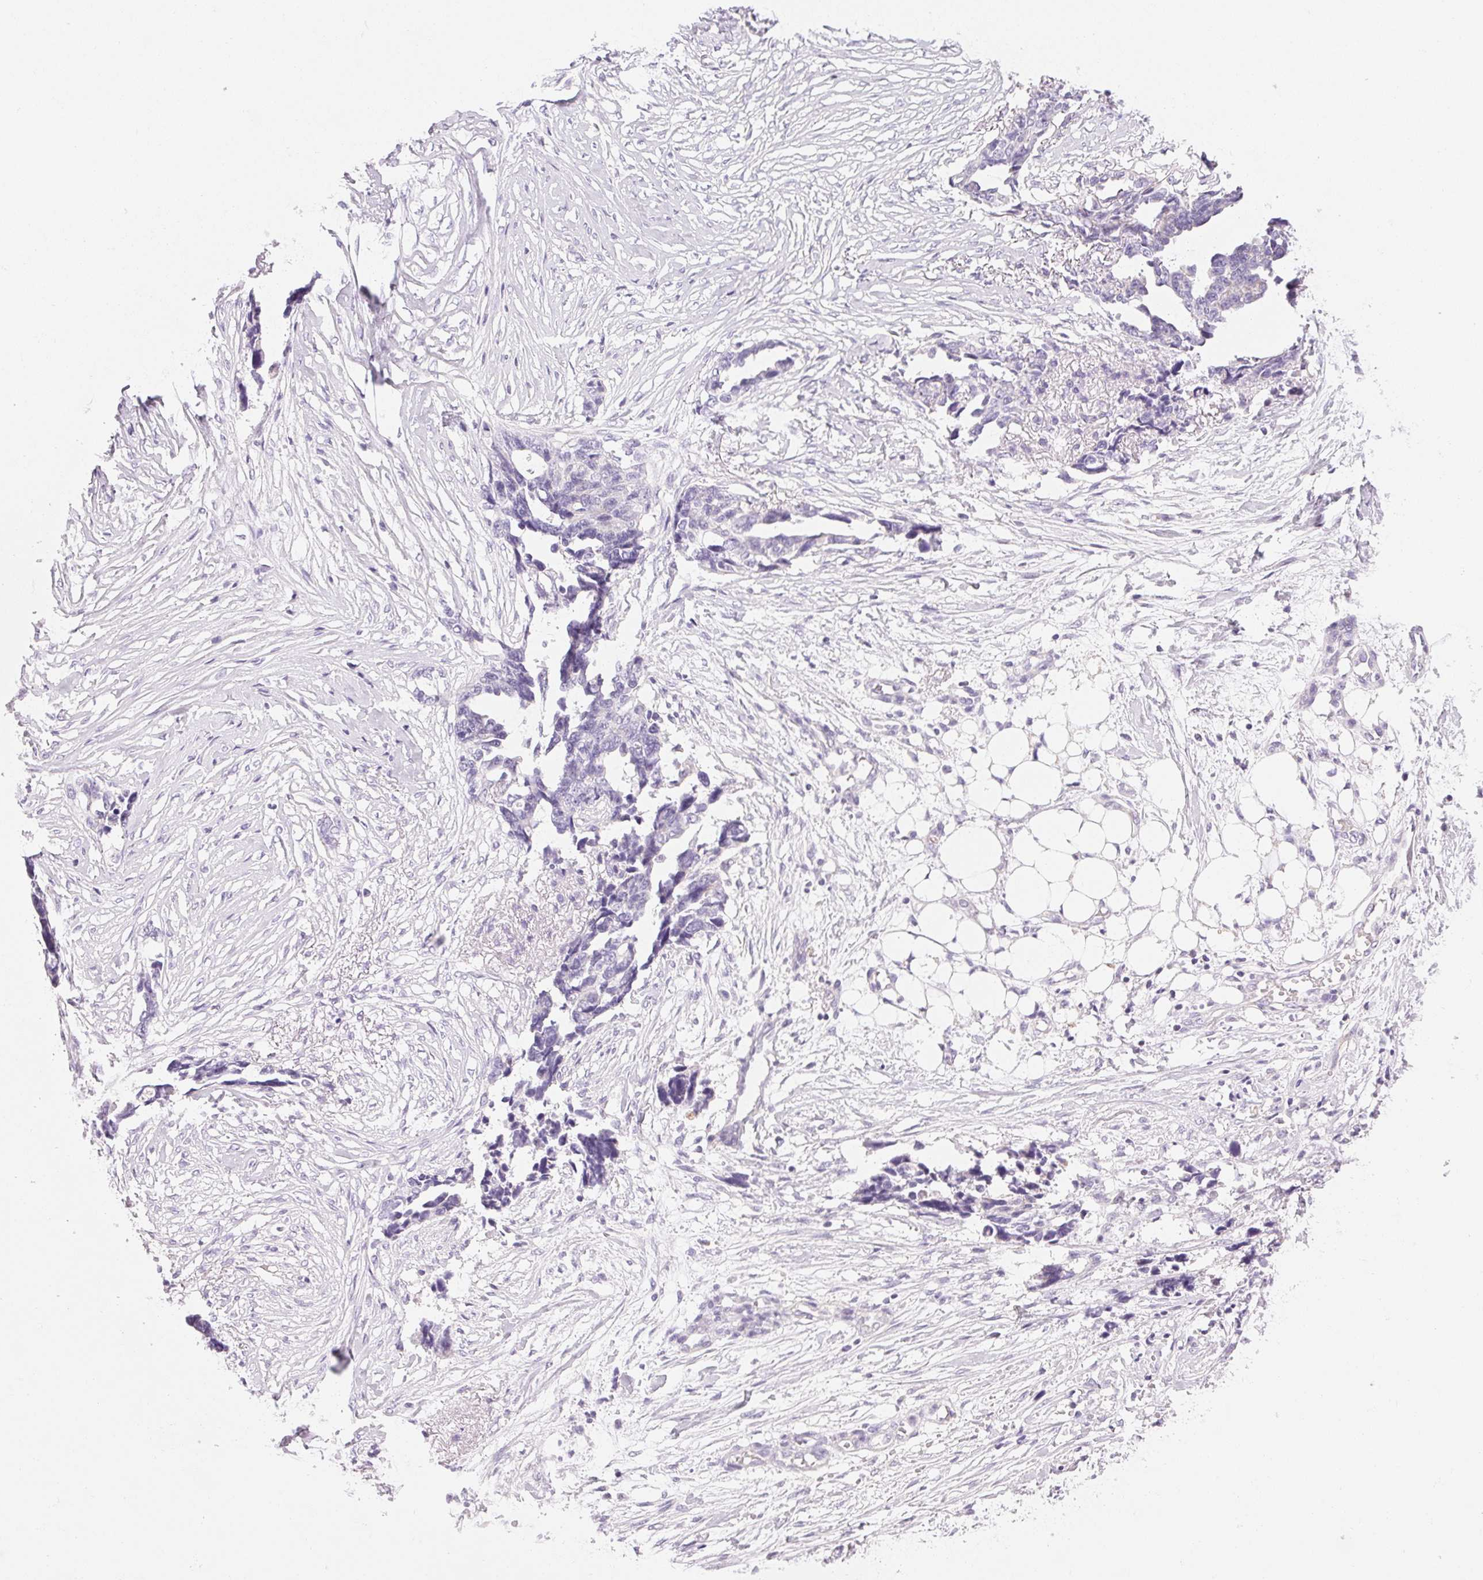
{"staining": {"intensity": "negative", "quantity": "none", "location": "none"}, "tissue": "ovarian cancer", "cell_type": "Tumor cells", "image_type": "cancer", "snomed": [{"axis": "morphology", "description": "Cystadenocarcinoma, serous, NOS"}, {"axis": "topography", "description": "Ovary"}], "caption": "A high-resolution histopathology image shows IHC staining of ovarian cancer (serous cystadenocarcinoma), which reveals no significant staining in tumor cells.", "gene": "CYP11B1", "patient": {"sex": "female", "age": 69}}